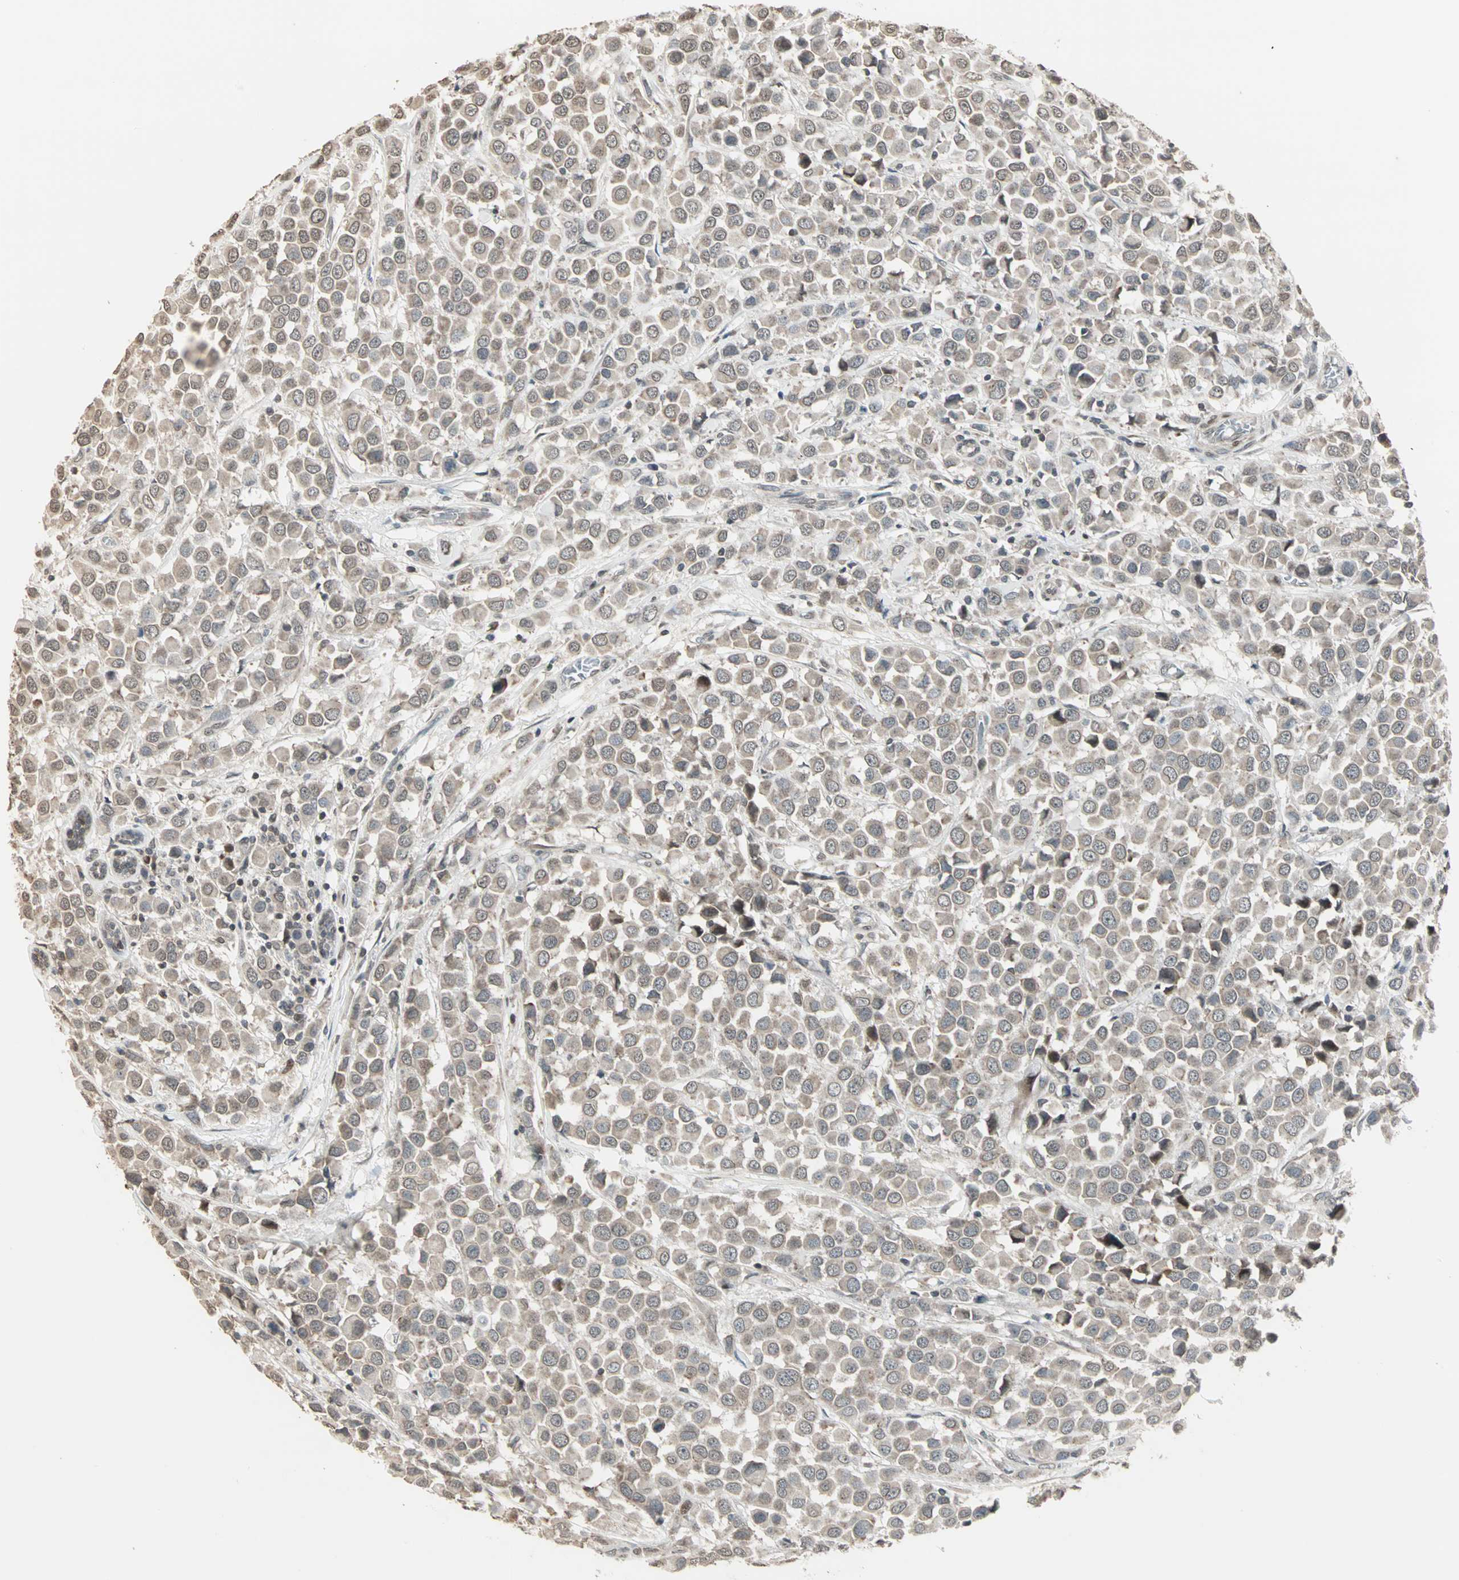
{"staining": {"intensity": "weak", "quantity": ">75%", "location": "cytoplasmic/membranous,nuclear"}, "tissue": "breast cancer", "cell_type": "Tumor cells", "image_type": "cancer", "snomed": [{"axis": "morphology", "description": "Duct carcinoma"}, {"axis": "topography", "description": "Breast"}], "caption": "A brown stain labels weak cytoplasmic/membranous and nuclear expression of a protein in infiltrating ductal carcinoma (breast) tumor cells. (Stains: DAB (3,3'-diaminobenzidine) in brown, nuclei in blue, Microscopy: brightfield microscopy at high magnification).", "gene": "CBLC", "patient": {"sex": "female", "age": 61}}